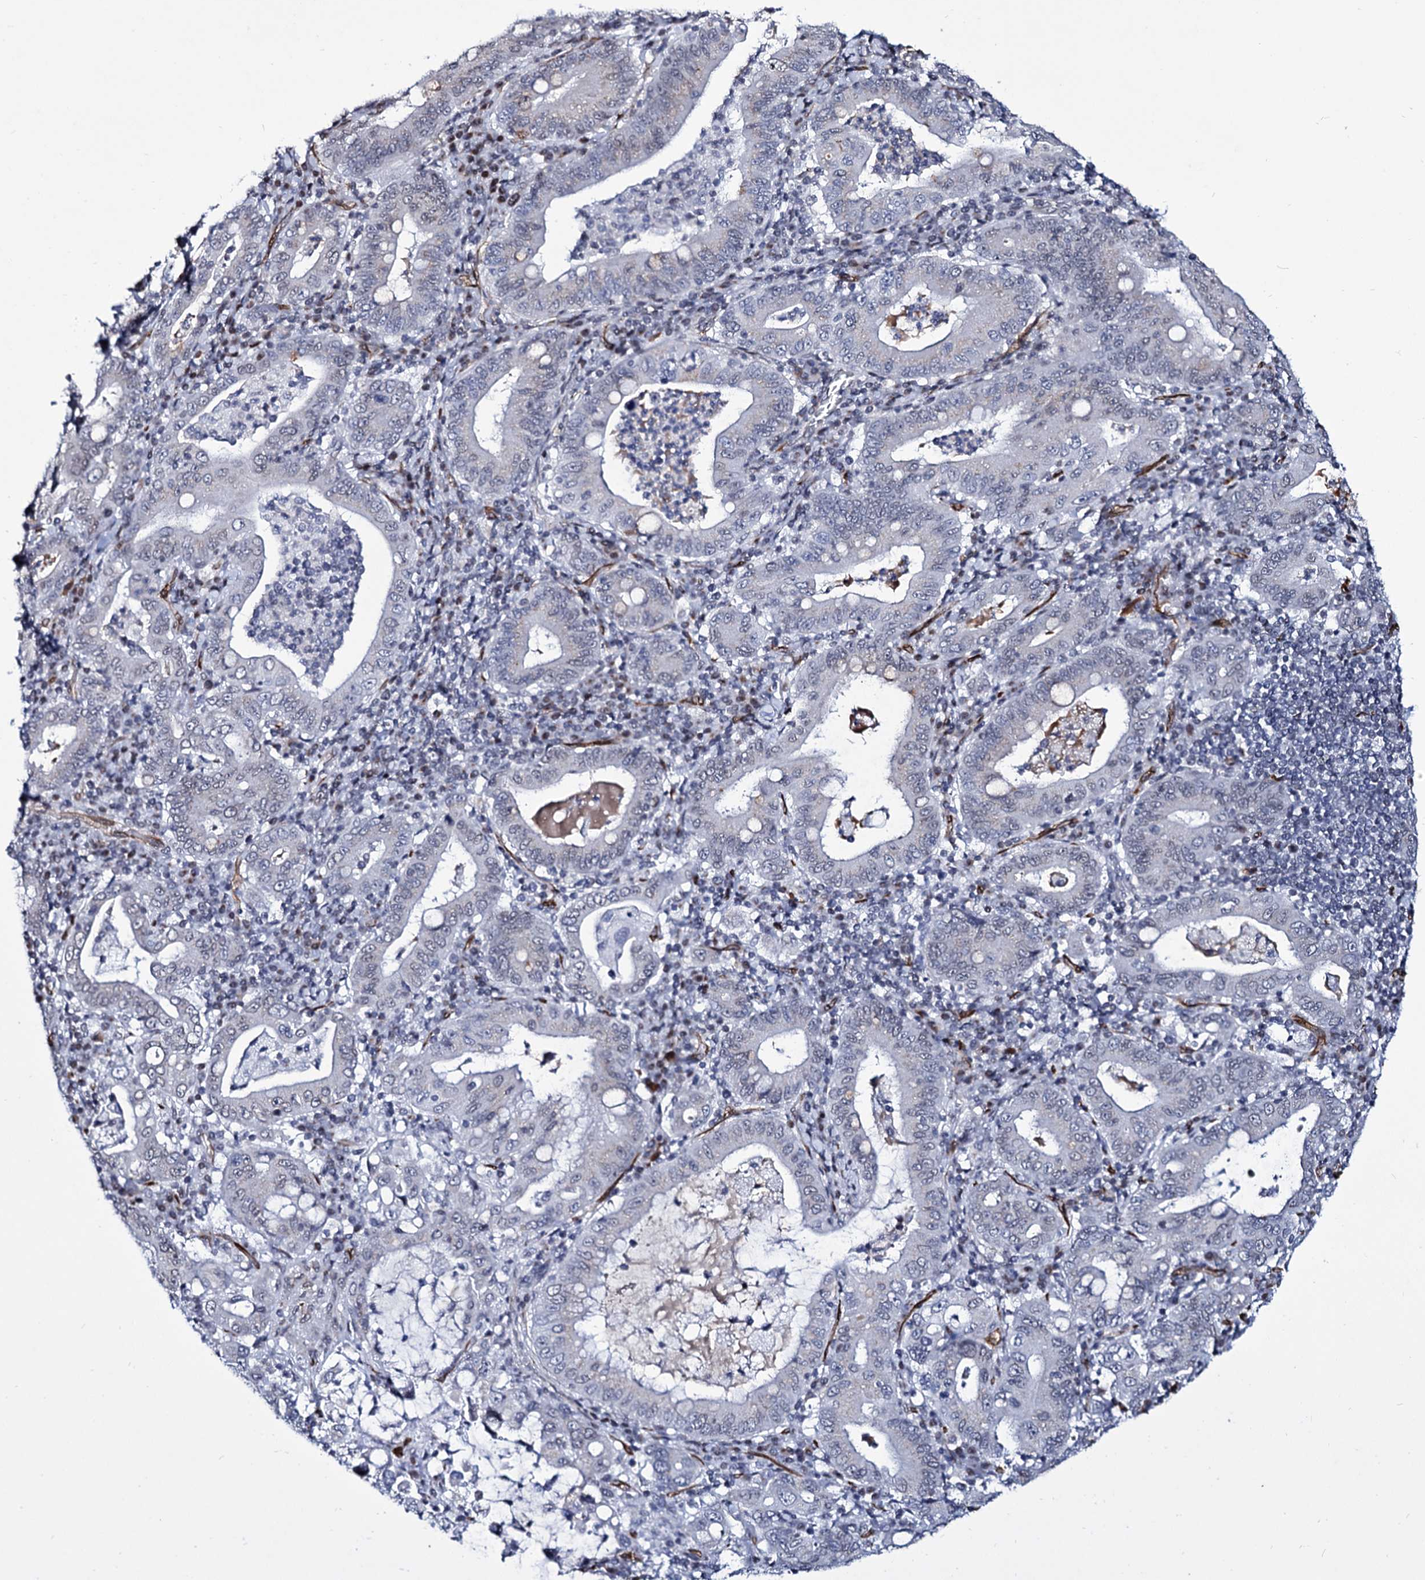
{"staining": {"intensity": "negative", "quantity": "none", "location": "none"}, "tissue": "stomach cancer", "cell_type": "Tumor cells", "image_type": "cancer", "snomed": [{"axis": "morphology", "description": "Normal tissue, NOS"}, {"axis": "morphology", "description": "Adenocarcinoma, NOS"}, {"axis": "topography", "description": "Esophagus"}, {"axis": "topography", "description": "Stomach, upper"}, {"axis": "topography", "description": "Peripheral nerve tissue"}], "caption": "This image is of stomach cancer stained with immunohistochemistry to label a protein in brown with the nuclei are counter-stained blue. There is no staining in tumor cells.", "gene": "ZC3H12C", "patient": {"sex": "male", "age": 62}}